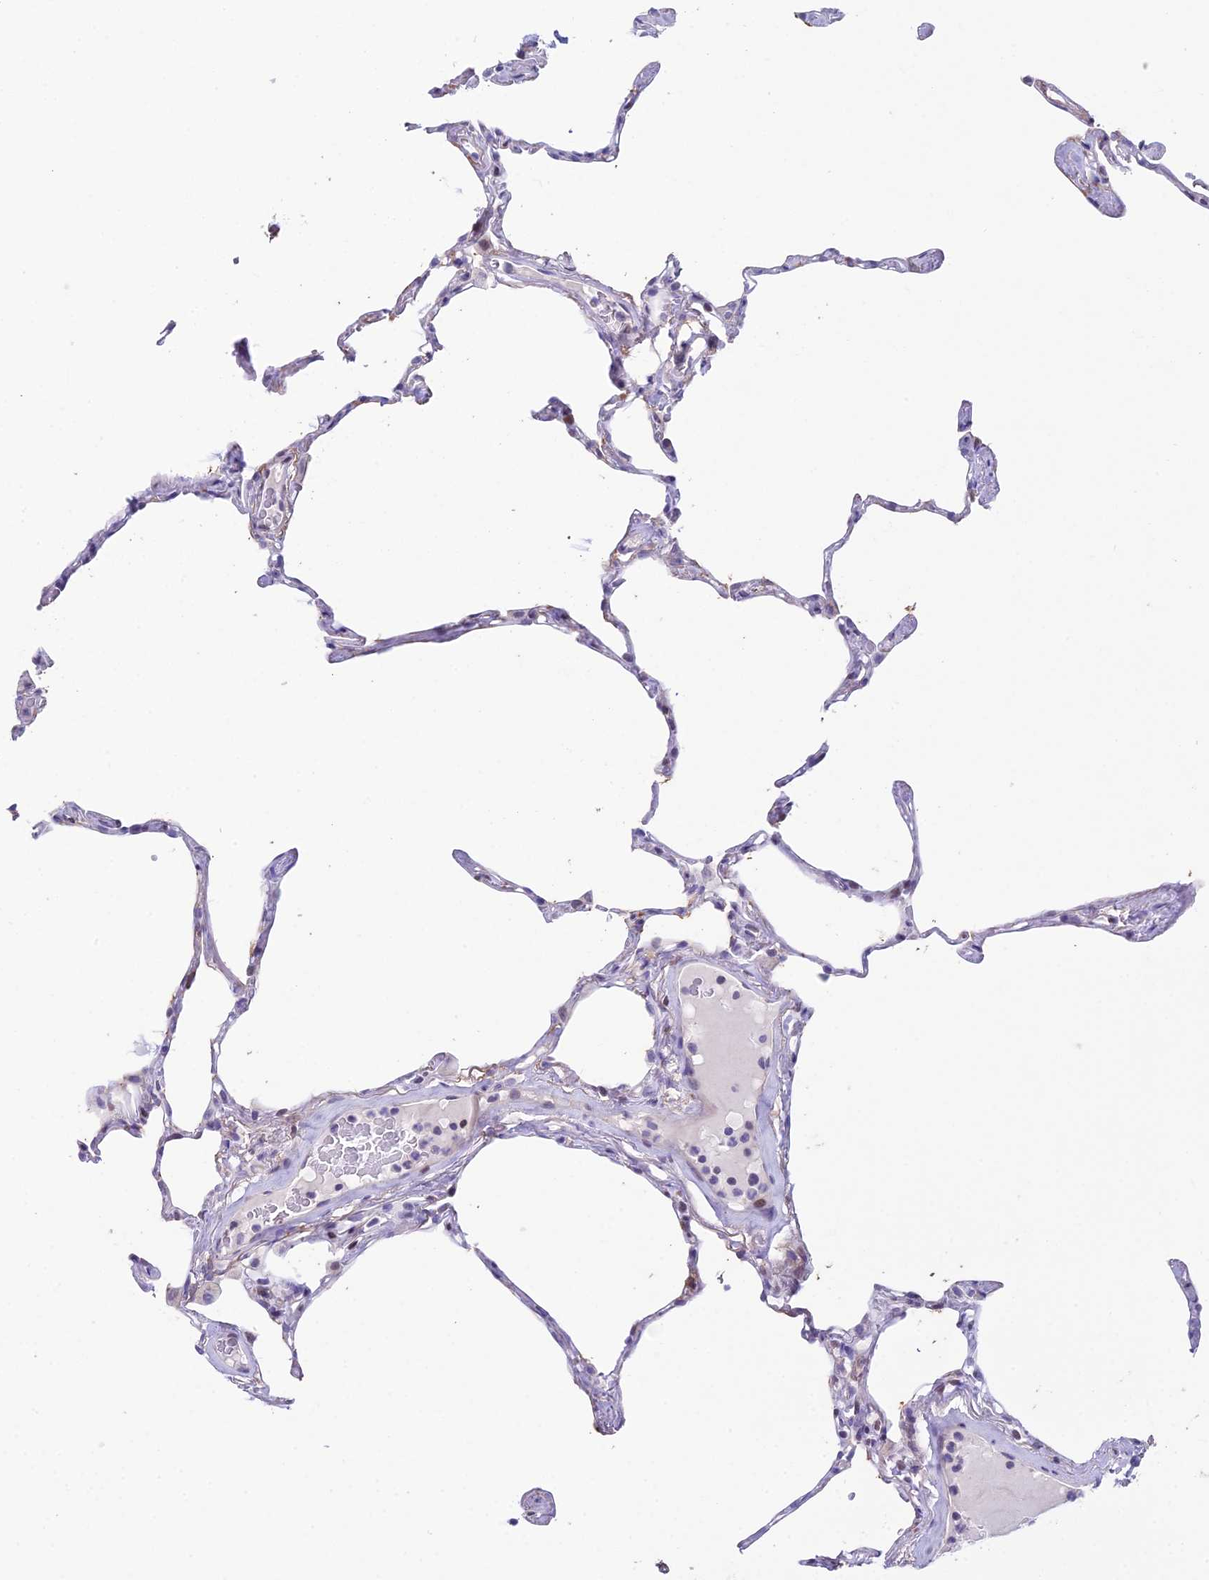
{"staining": {"intensity": "moderate", "quantity": "<25%", "location": "cytoplasmic/membranous"}, "tissue": "lung", "cell_type": "Alveolar cells", "image_type": "normal", "snomed": [{"axis": "morphology", "description": "Normal tissue, NOS"}, {"axis": "topography", "description": "Lung"}], "caption": "Immunohistochemistry (IHC) staining of unremarkable lung, which shows low levels of moderate cytoplasmic/membranous positivity in approximately <25% of alveolar cells indicating moderate cytoplasmic/membranous protein positivity. The staining was performed using DAB (3,3'-diaminobenzidine) (brown) for protein detection and nuclei were counterstained in hematoxylin (blue).", "gene": "CC2D2A", "patient": {"sex": "male", "age": 65}}